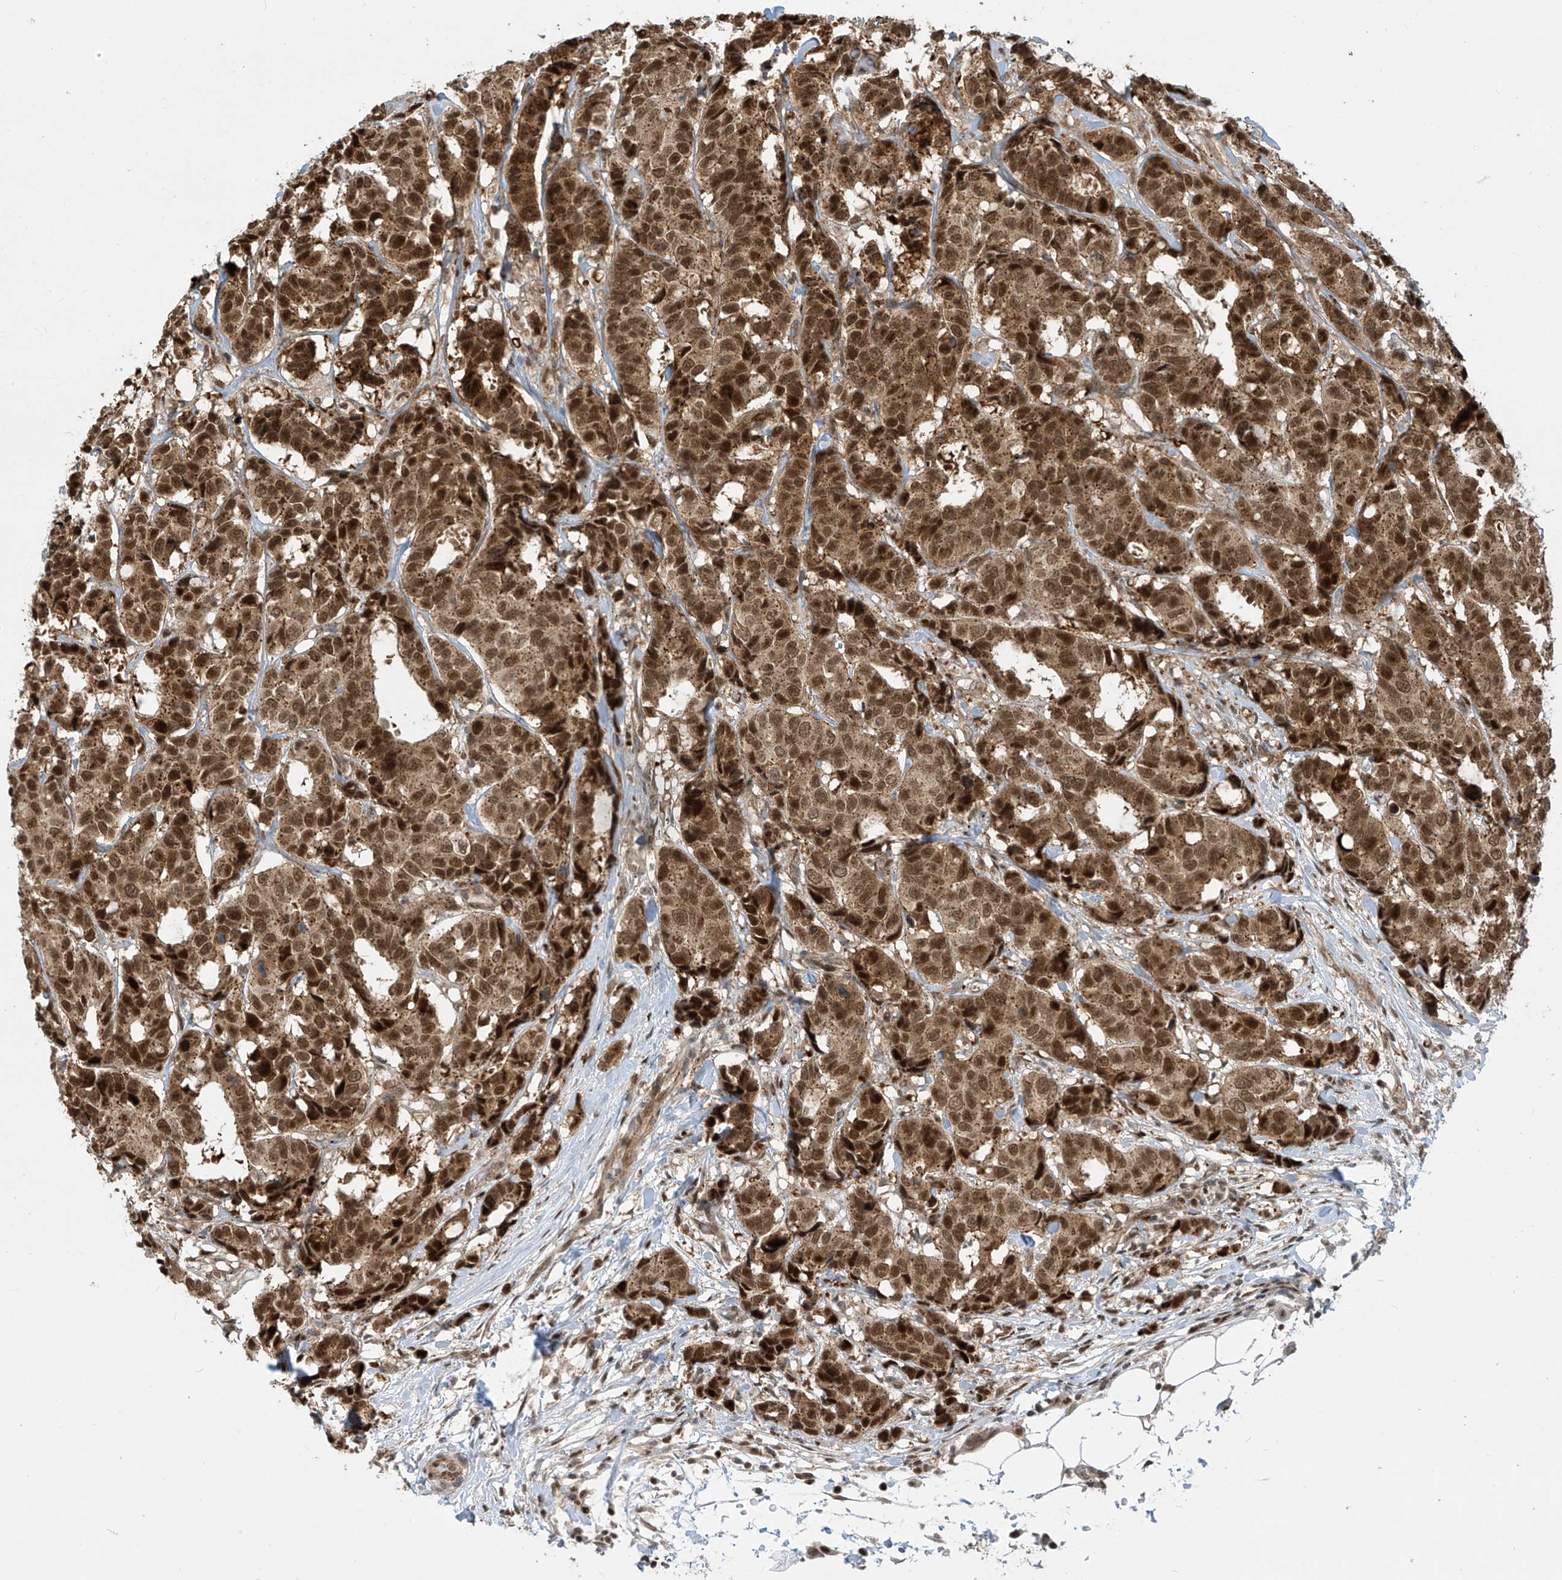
{"staining": {"intensity": "strong", "quantity": ">75%", "location": "cytoplasmic/membranous,nuclear"}, "tissue": "breast cancer", "cell_type": "Tumor cells", "image_type": "cancer", "snomed": [{"axis": "morphology", "description": "Duct carcinoma"}, {"axis": "topography", "description": "Breast"}], "caption": "Immunohistochemistry (IHC) photomicrograph of neoplastic tissue: human infiltrating ductal carcinoma (breast) stained using immunohistochemistry (IHC) reveals high levels of strong protein expression localized specifically in the cytoplasmic/membranous and nuclear of tumor cells, appearing as a cytoplasmic/membranous and nuclear brown color.", "gene": "LAGE3", "patient": {"sex": "female", "age": 87}}